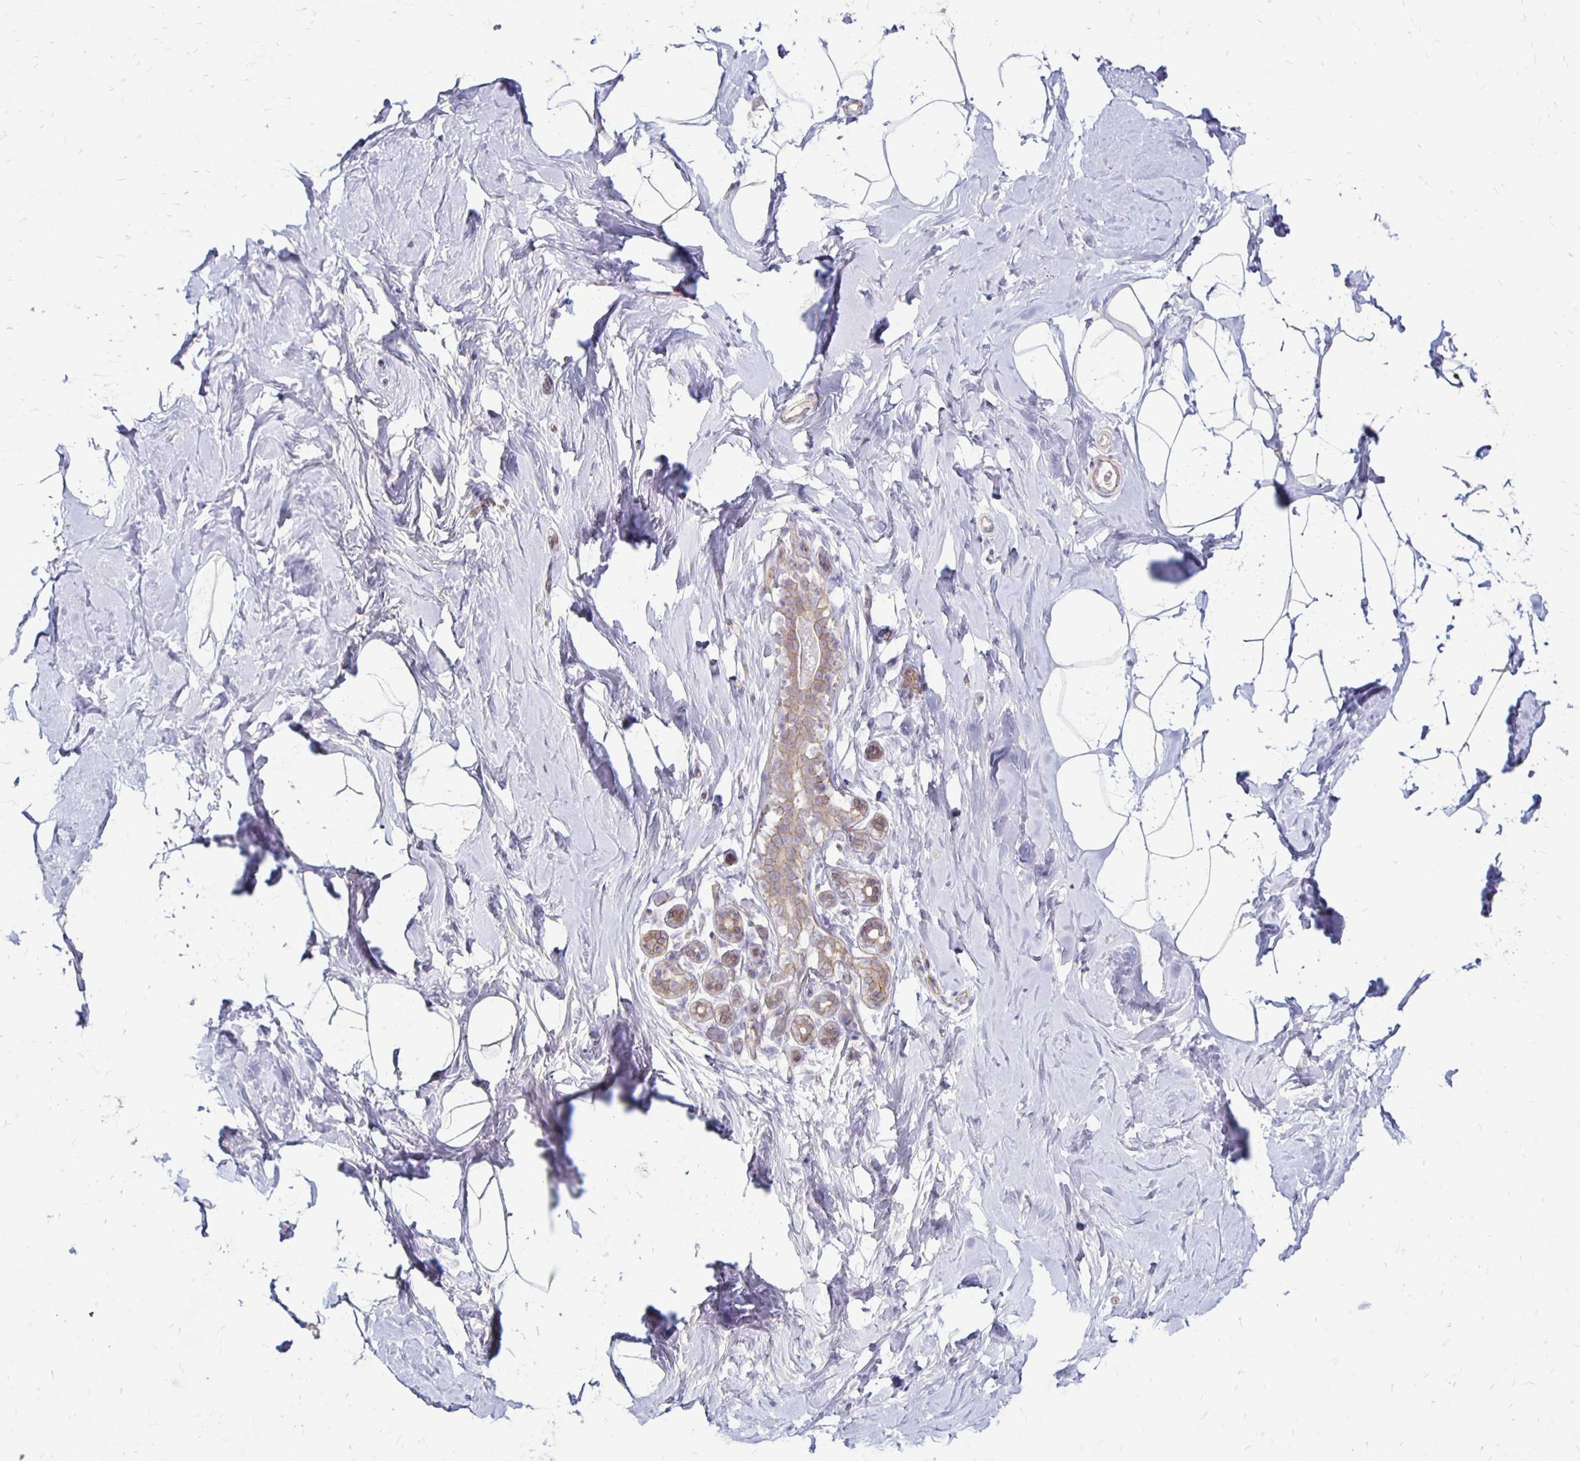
{"staining": {"intensity": "negative", "quantity": "none", "location": "none"}, "tissue": "breast", "cell_type": "Adipocytes", "image_type": "normal", "snomed": [{"axis": "morphology", "description": "Normal tissue, NOS"}, {"axis": "topography", "description": "Breast"}], "caption": "Adipocytes show no significant positivity in unremarkable breast. (Brightfield microscopy of DAB (3,3'-diaminobenzidine) immunohistochemistry at high magnification).", "gene": "KATNBL1", "patient": {"sex": "female", "age": 32}}